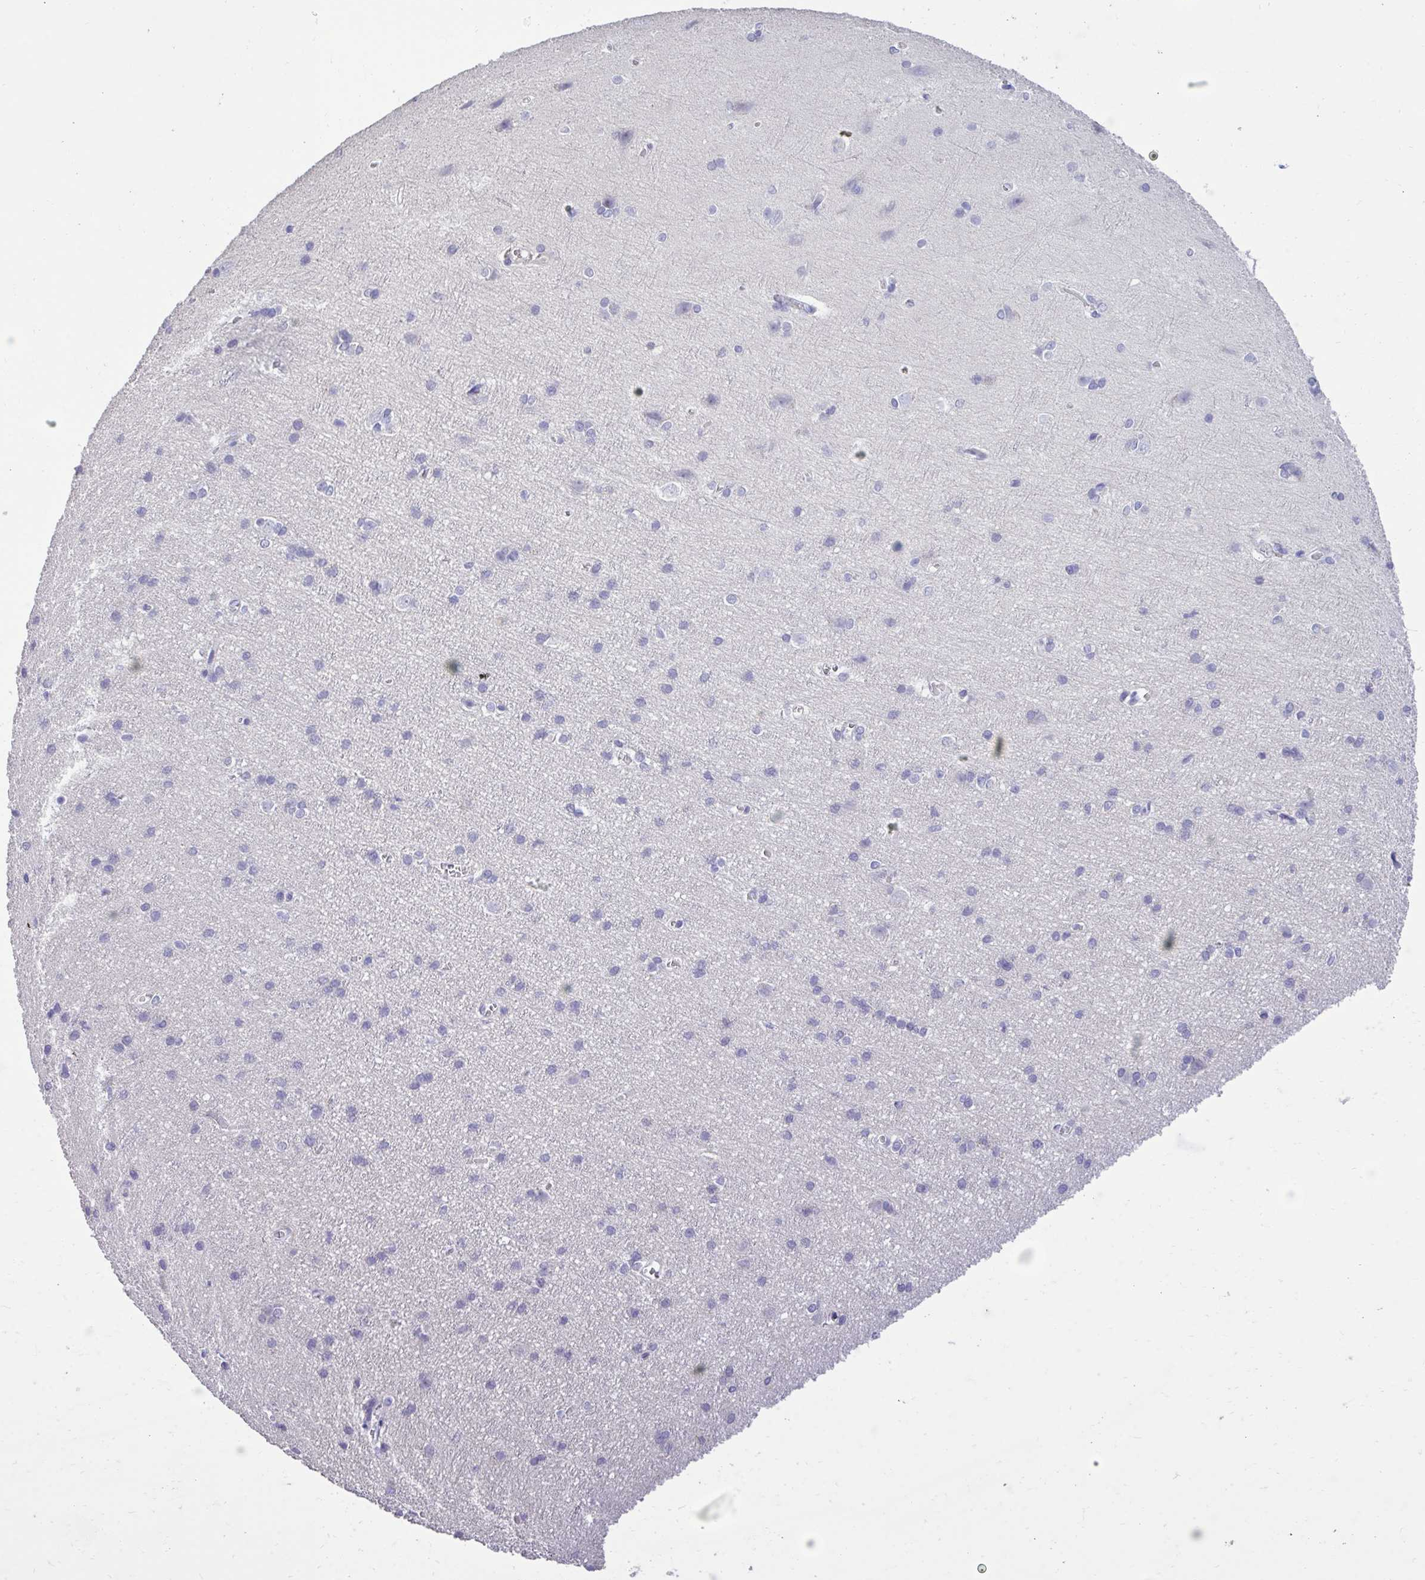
{"staining": {"intensity": "negative", "quantity": "none", "location": "none"}, "tissue": "cerebral cortex", "cell_type": "Endothelial cells", "image_type": "normal", "snomed": [{"axis": "morphology", "description": "Normal tissue, NOS"}, {"axis": "topography", "description": "Cerebral cortex"}], "caption": "An image of cerebral cortex stained for a protein exhibits no brown staining in endothelial cells. (Brightfield microscopy of DAB (3,3'-diaminobenzidine) immunohistochemistry at high magnification).", "gene": "TMCO5A", "patient": {"sex": "male", "age": 37}}